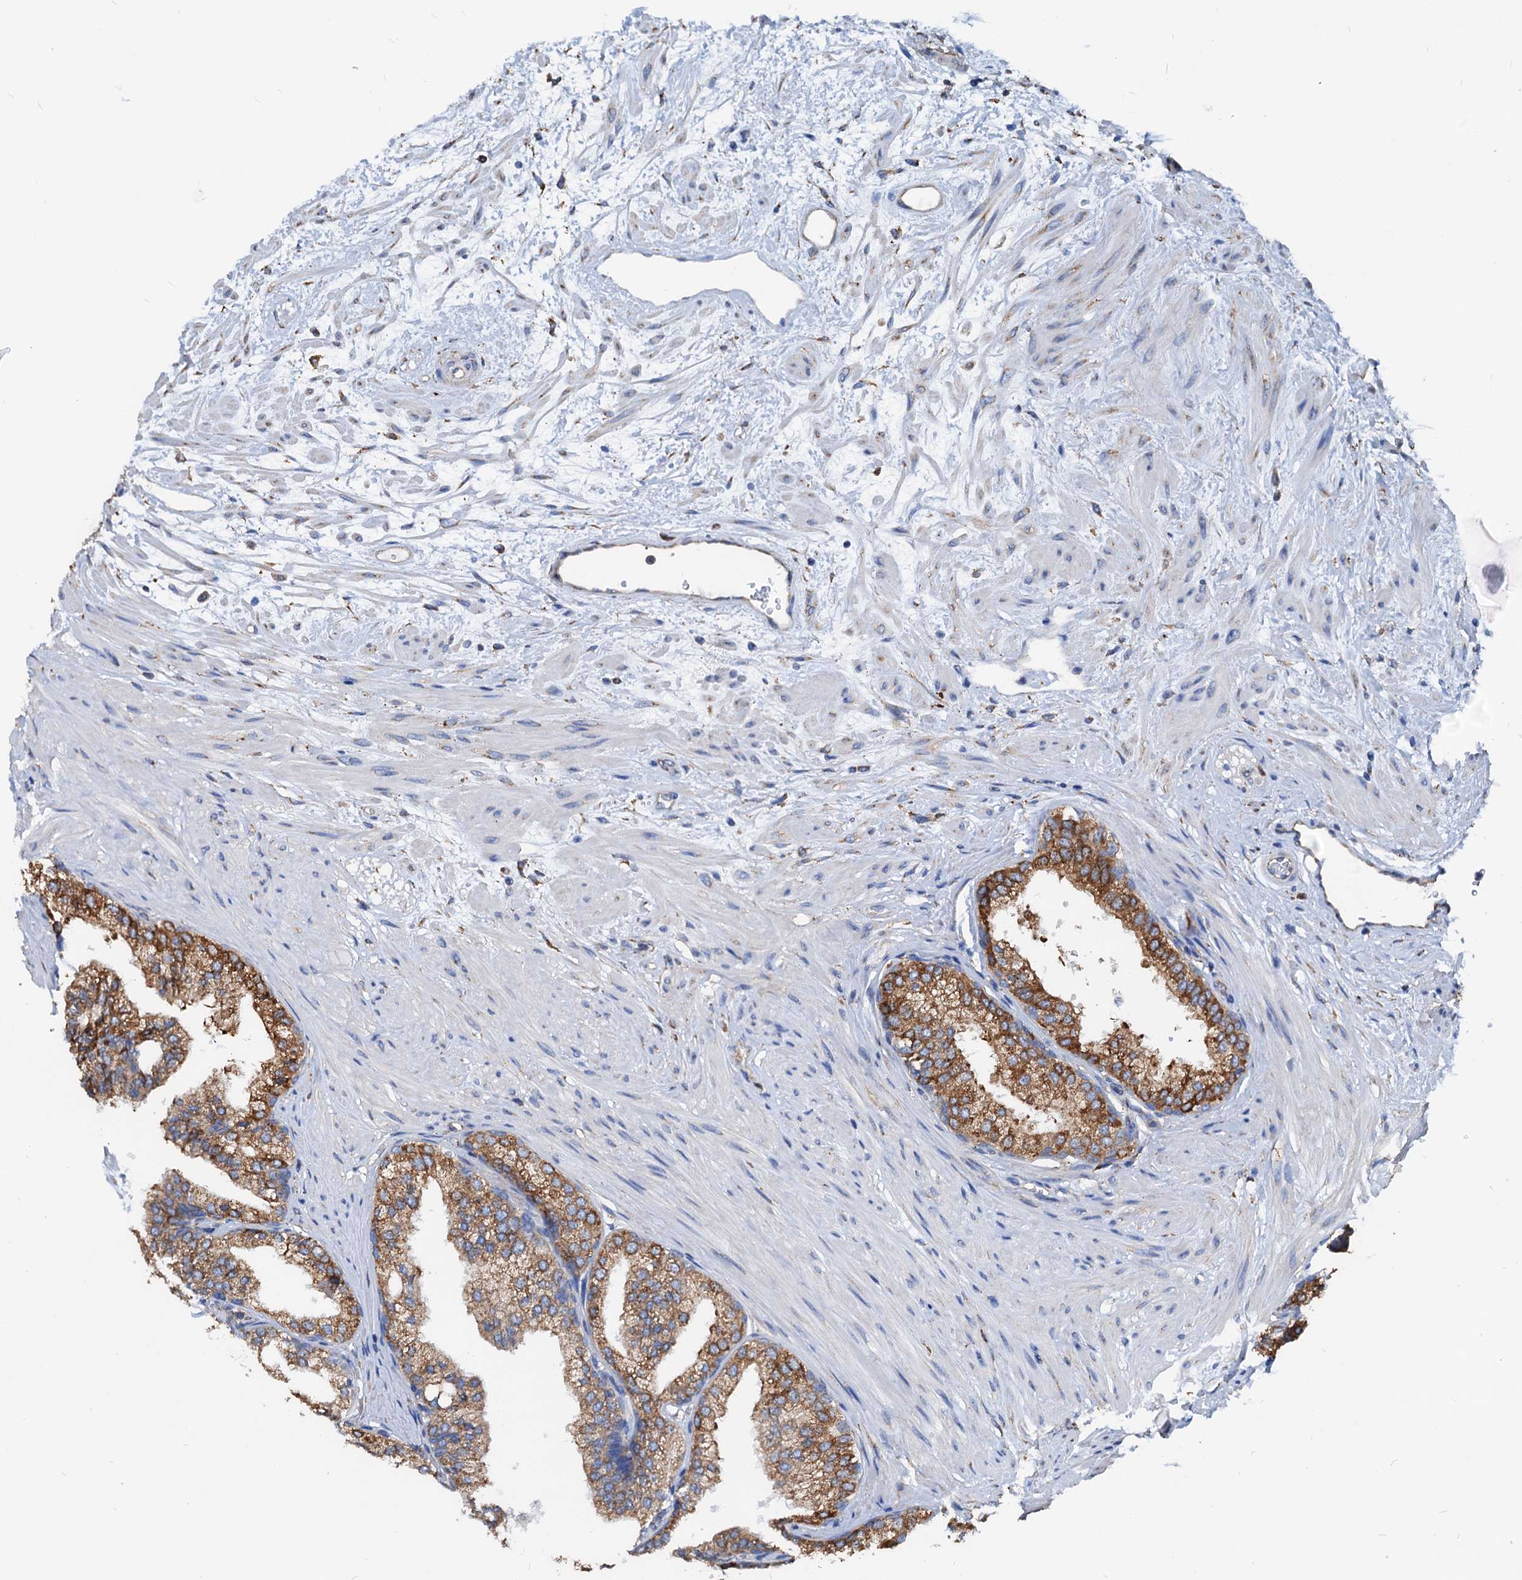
{"staining": {"intensity": "moderate", "quantity": ">75%", "location": "cytoplasmic/membranous"}, "tissue": "prostate", "cell_type": "Glandular cells", "image_type": "normal", "snomed": [{"axis": "morphology", "description": "Normal tissue, NOS"}, {"axis": "topography", "description": "Prostate"}], "caption": "Immunohistochemistry staining of unremarkable prostate, which reveals medium levels of moderate cytoplasmic/membranous expression in about >75% of glandular cells indicating moderate cytoplasmic/membranous protein staining. The staining was performed using DAB (brown) for protein detection and nuclei were counterstained in hematoxylin (blue).", "gene": "HSPA5", "patient": {"sex": "male", "age": 60}}